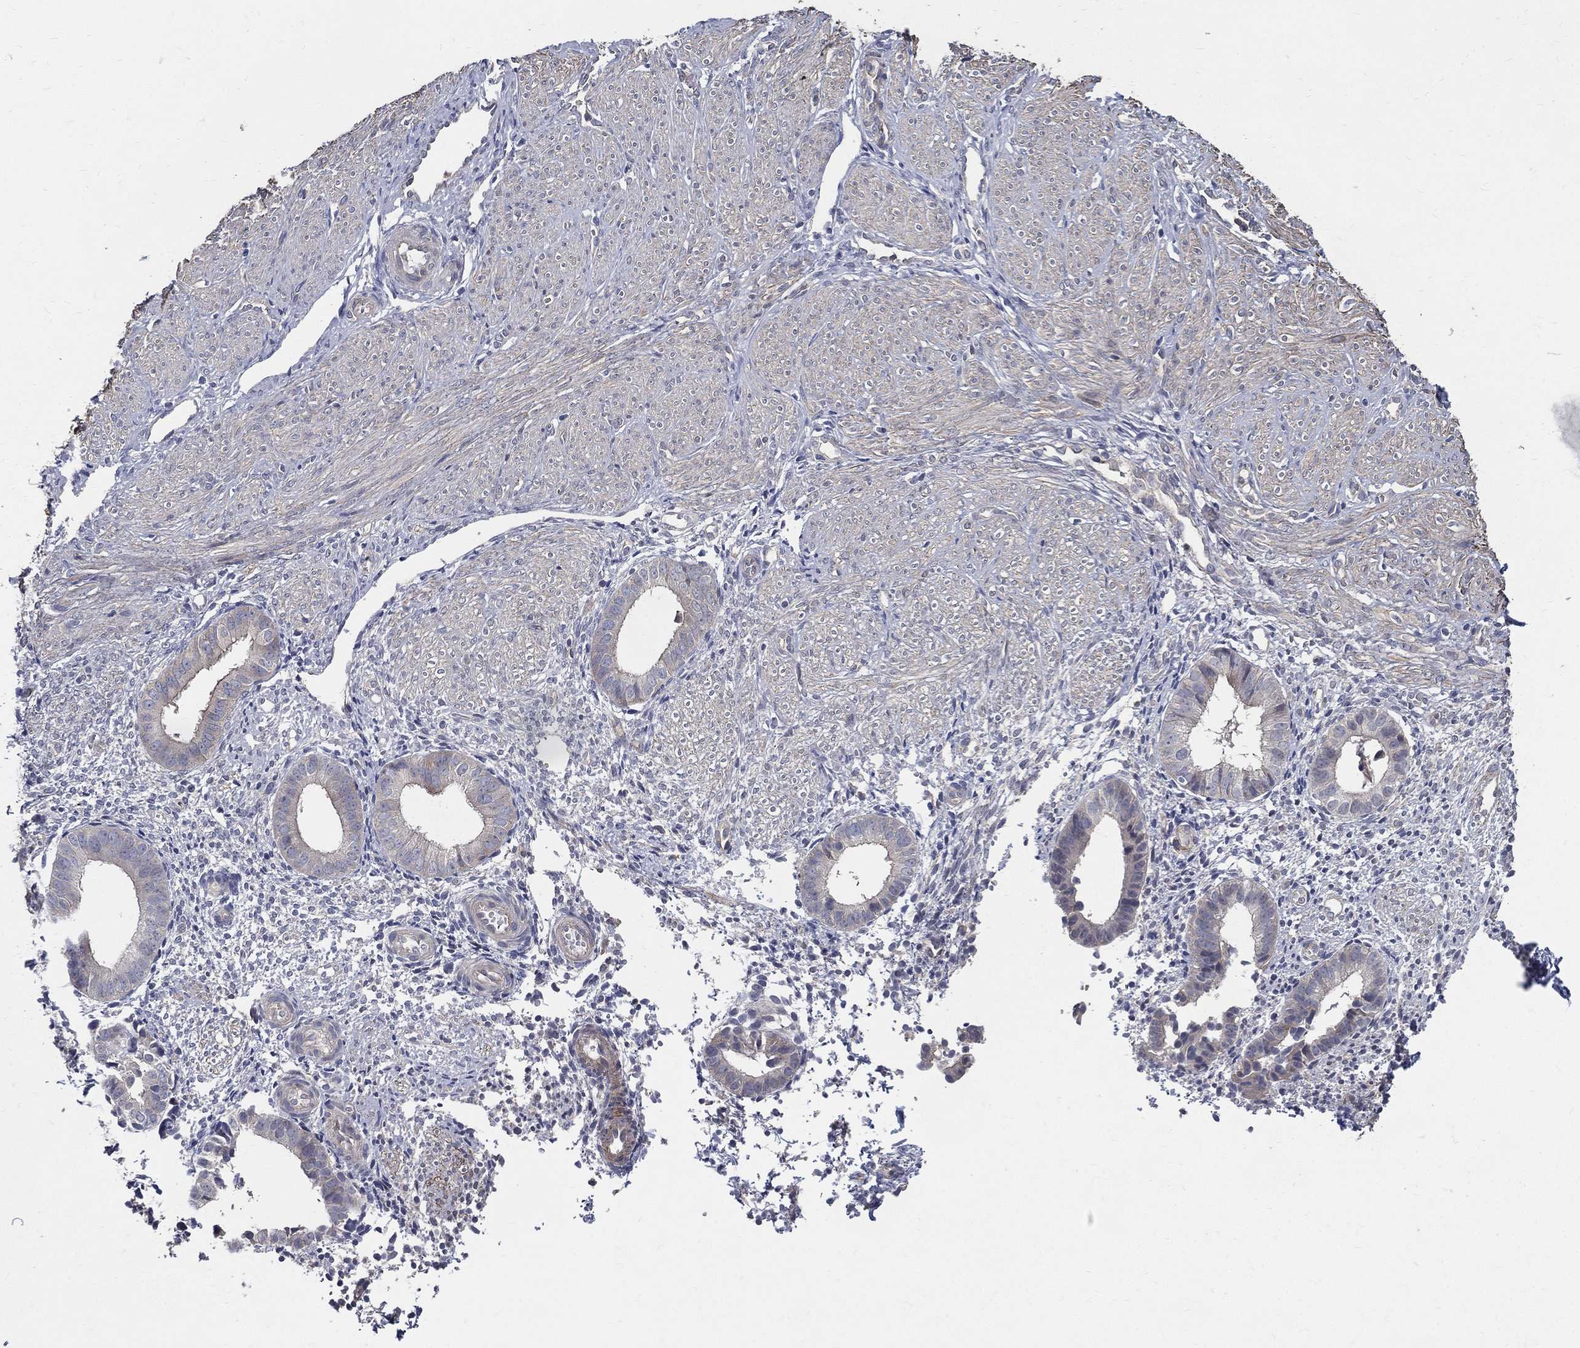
{"staining": {"intensity": "negative", "quantity": "none", "location": "none"}, "tissue": "endometrium", "cell_type": "Cells in endometrial stroma", "image_type": "normal", "snomed": [{"axis": "morphology", "description": "Normal tissue, NOS"}, {"axis": "topography", "description": "Endometrium"}], "caption": "This micrograph is of unremarkable endometrium stained with immunohistochemistry (IHC) to label a protein in brown with the nuclei are counter-stained blue. There is no staining in cells in endometrial stroma.", "gene": "SERPINB2", "patient": {"sex": "female", "age": 47}}